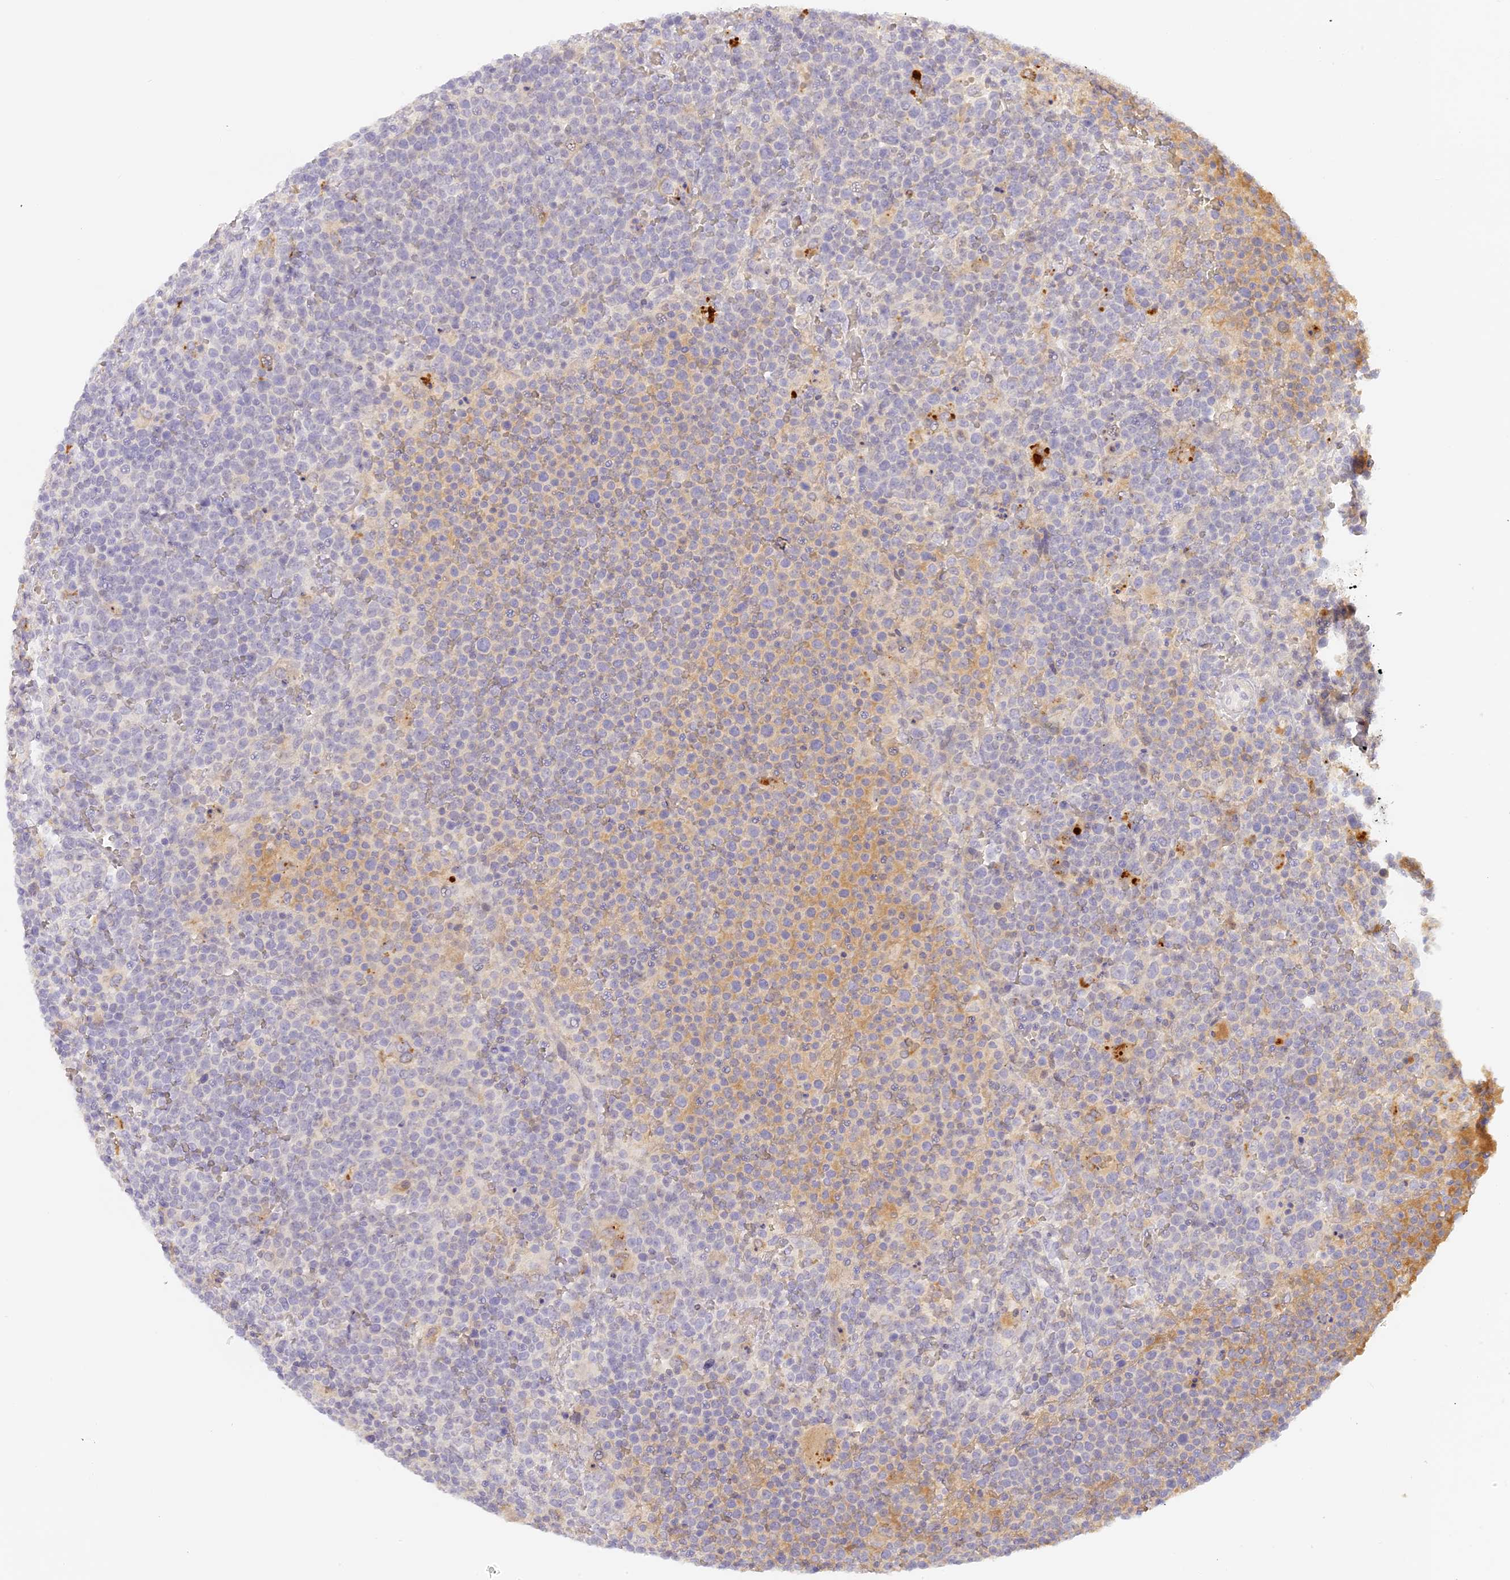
{"staining": {"intensity": "weak", "quantity": "<25%", "location": "cytoplasmic/membranous"}, "tissue": "lymphoma", "cell_type": "Tumor cells", "image_type": "cancer", "snomed": [{"axis": "morphology", "description": "Malignant lymphoma, non-Hodgkin's type, High grade"}, {"axis": "topography", "description": "Lymph node"}], "caption": "Tumor cells show no significant expression in high-grade malignant lymphoma, non-Hodgkin's type.", "gene": "ELL3", "patient": {"sex": "male", "age": 61}}